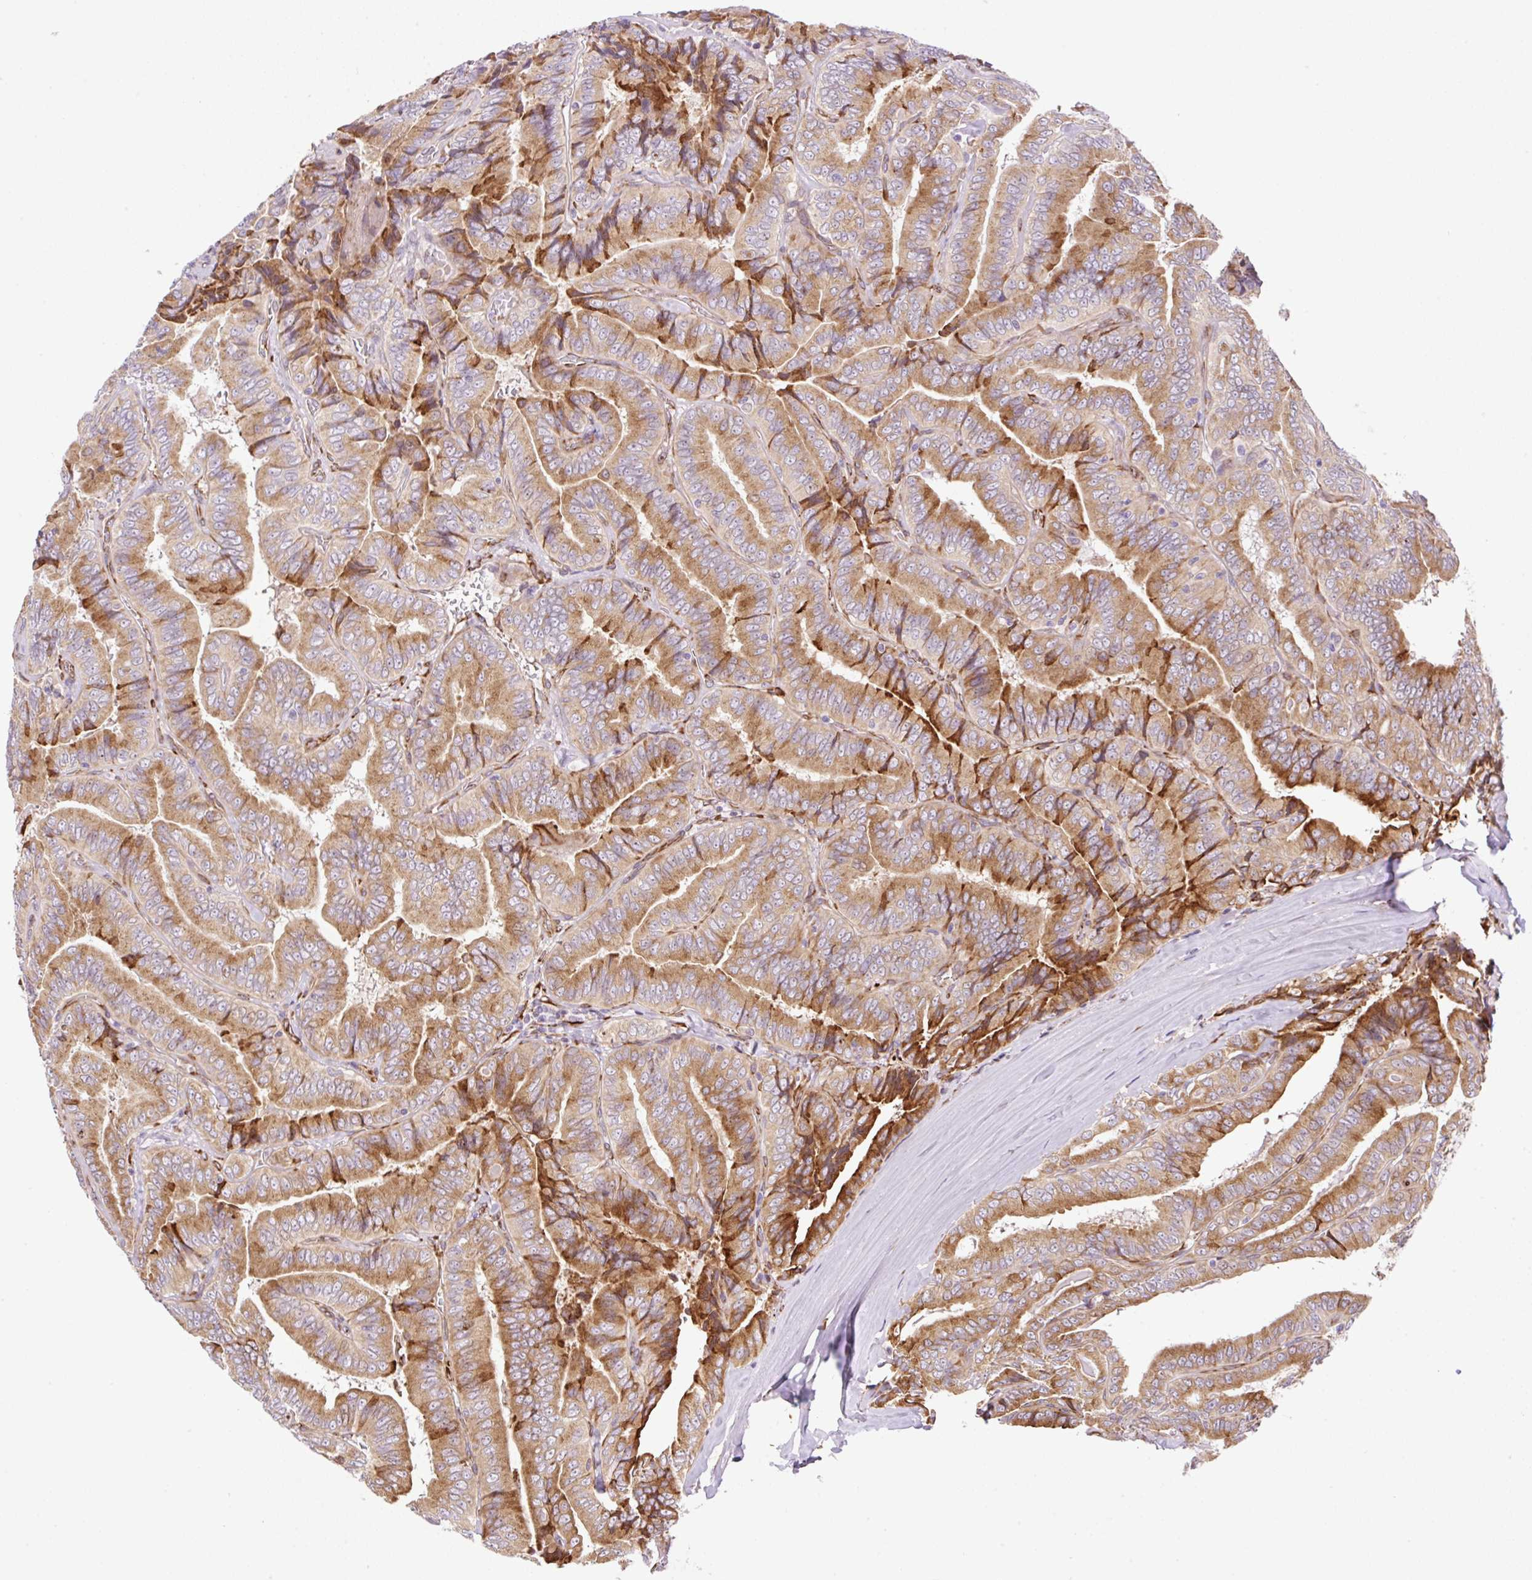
{"staining": {"intensity": "moderate", "quantity": ">75%", "location": "cytoplasmic/membranous"}, "tissue": "thyroid cancer", "cell_type": "Tumor cells", "image_type": "cancer", "snomed": [{"axis": "morphology", "description": "Papillary adenocarcinoma, NOS"}, {"axis": "topography", "description": "Thyroid gland"}], "caption": "Tumor cells display moderate cytoplasmic/membranous expression in about >75% of cells in thyroid papillary adenocarcinoma. The staining was performed using DAB (3,3'-diaminobenzidine) to visualize the protein expression in brown, while the nuclei were stained in blue with hematoxylin (Magnification: 20x).", "gene": "RAB30", "patient": {"sex": "male", "age": 61}}